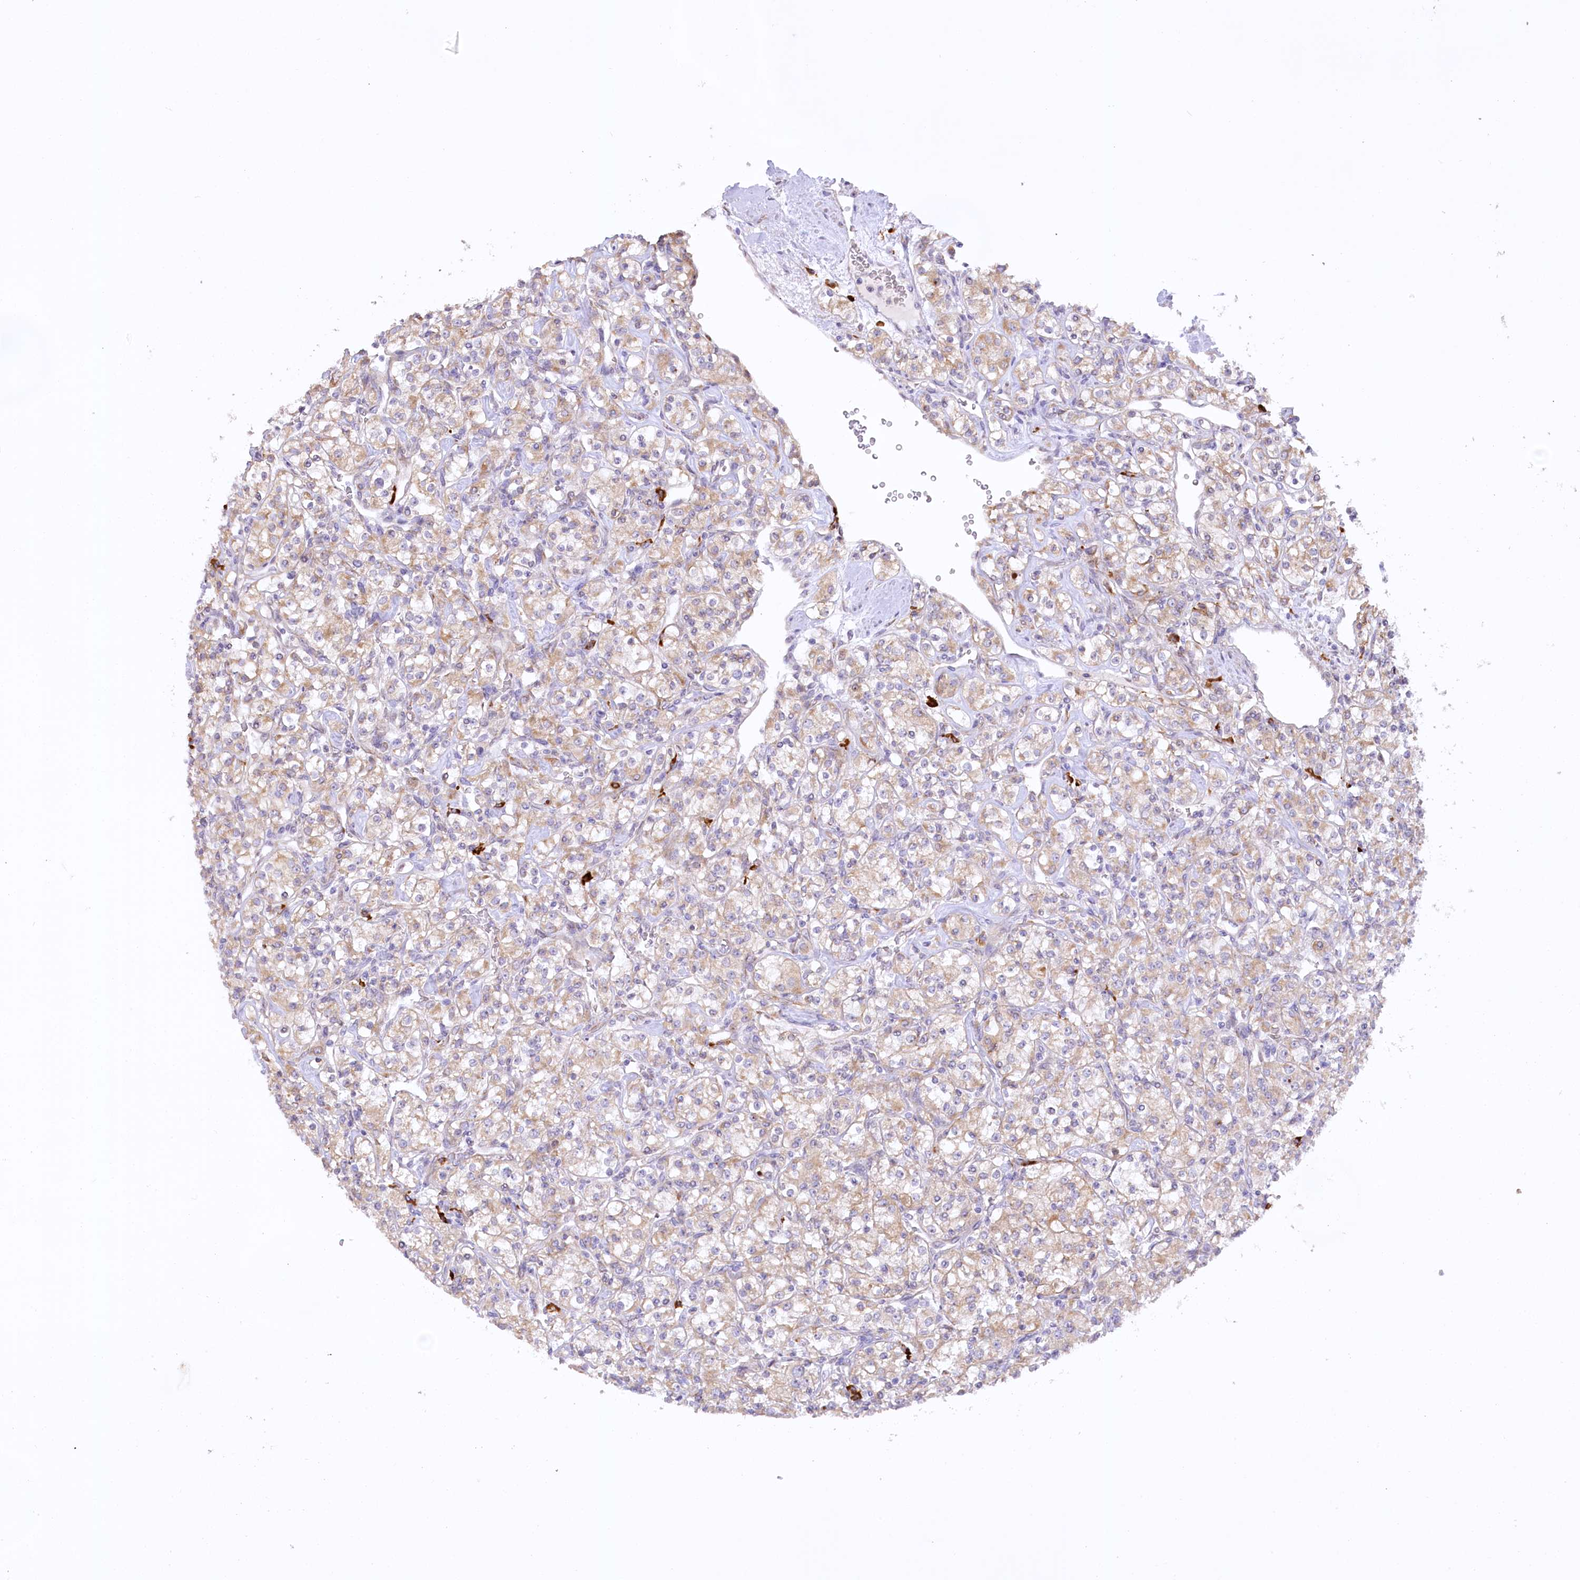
{"staining": {"intensity": "weak", "quantity": ">75%", "location": "cytoplasmic/membranous"}, "tissue": "renal cancer", "cell_type": "Tumor cells", "image_type": "cancer", "snomed": [{"axis": "morphology", "description": "Adenocarcinoma, NOS"}, {"axis": "topography", "description": "Kidney"}], "caption": "Protein analysis of renal adenocarcinoma tissue shows weak cytoplasmic/membranous positivity in about >75% of tumor cells.", "gene": "NCKAP5", "patient": {"sex": "male", "age": 77}}